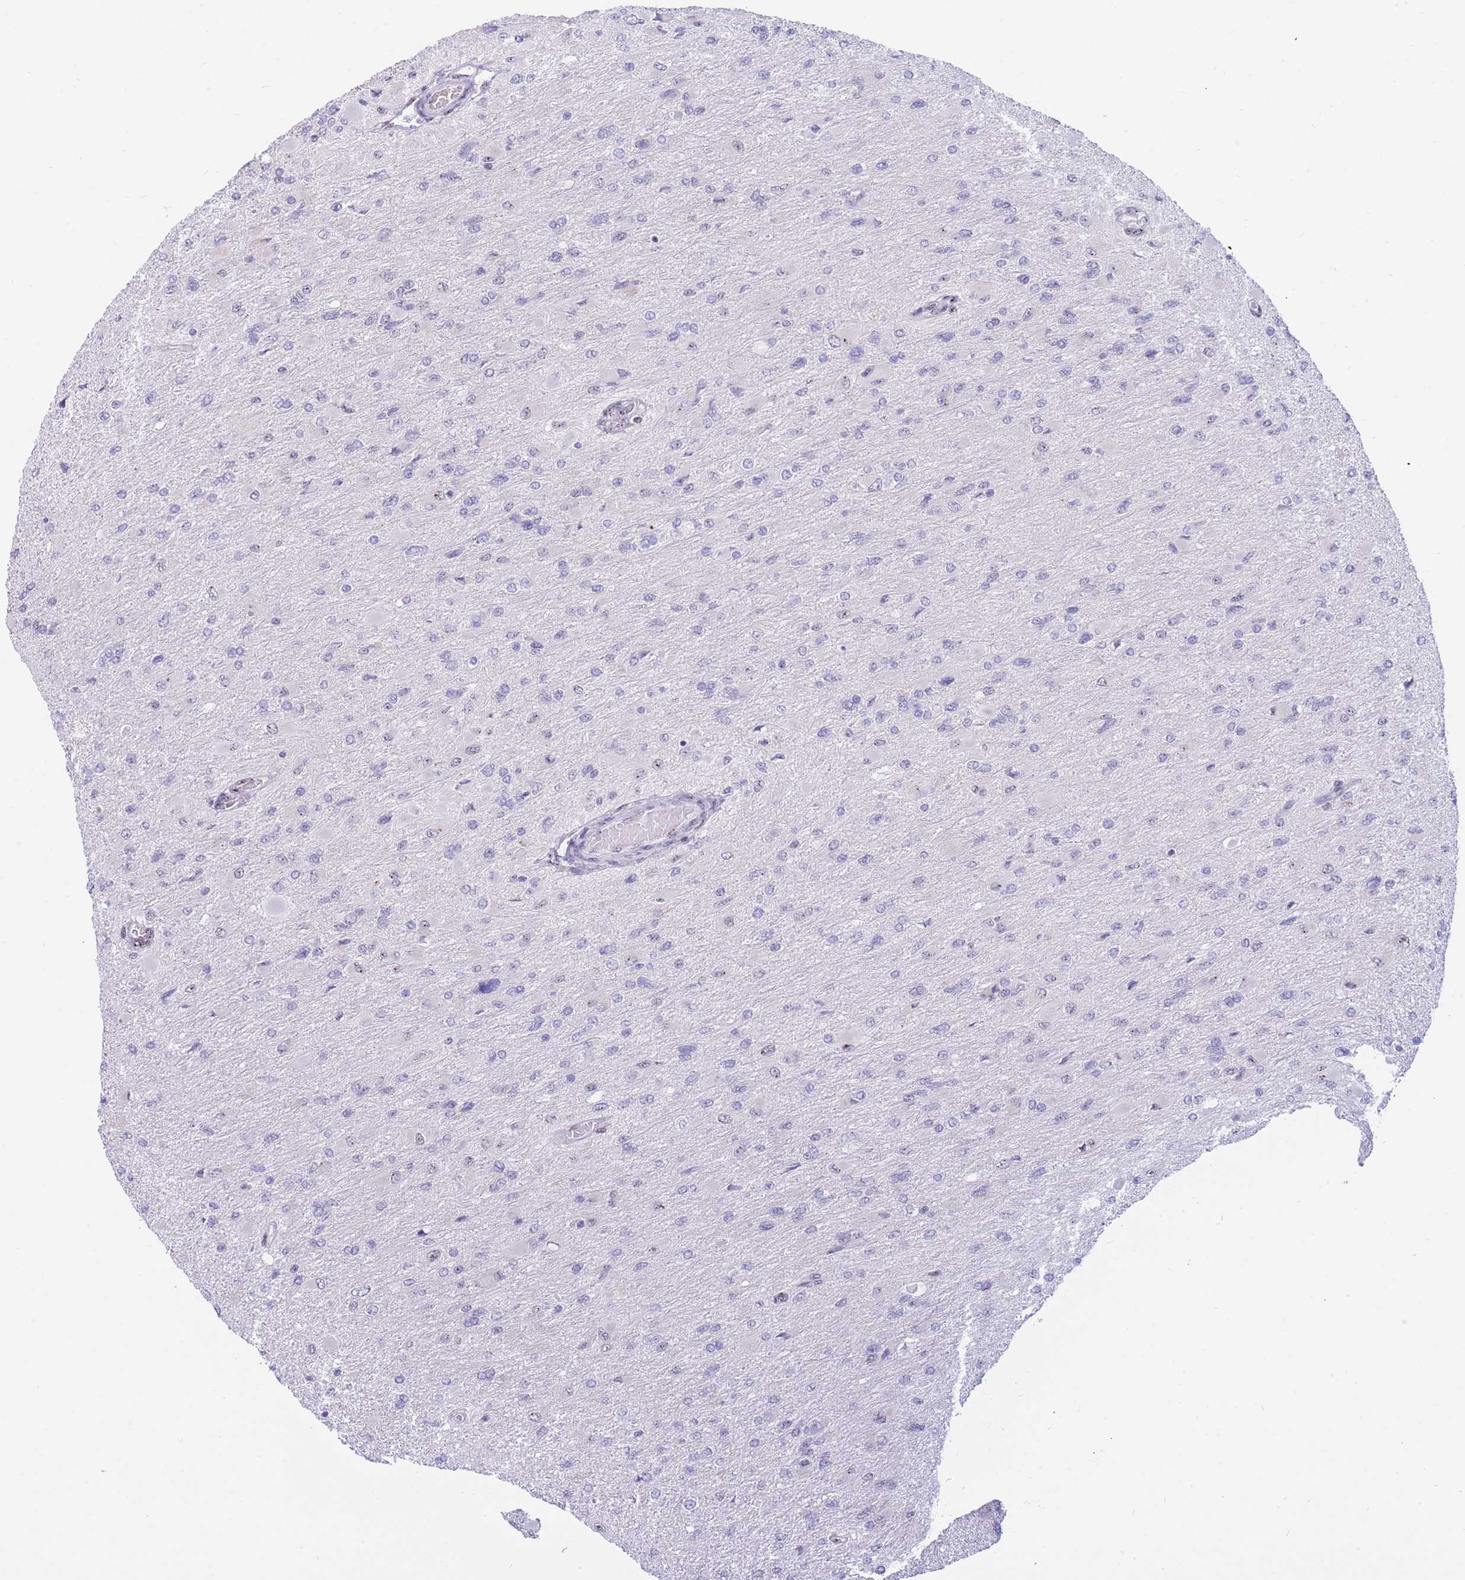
{"staining": {"intensity": "negative", "quantity": "none", "location": "none"}, "tissue": "glioma", "cell_type": "Tumor cells", "image_type": "cancer", "snomed": [{"axis": "morphology", "description": "Glioma, malignant, High grade"}, {"axis": "topography", "description": "Cerebral cortex"}], "caption": "An immunohistochemistry histopathology image of glioma is shown. There is no staining in tumor cells of glioma. (Immunohistochemistry, brightfield microscopy, high magnification).", "gene": "FAM153A", "patient": {"sex": "female", "age": 36}}